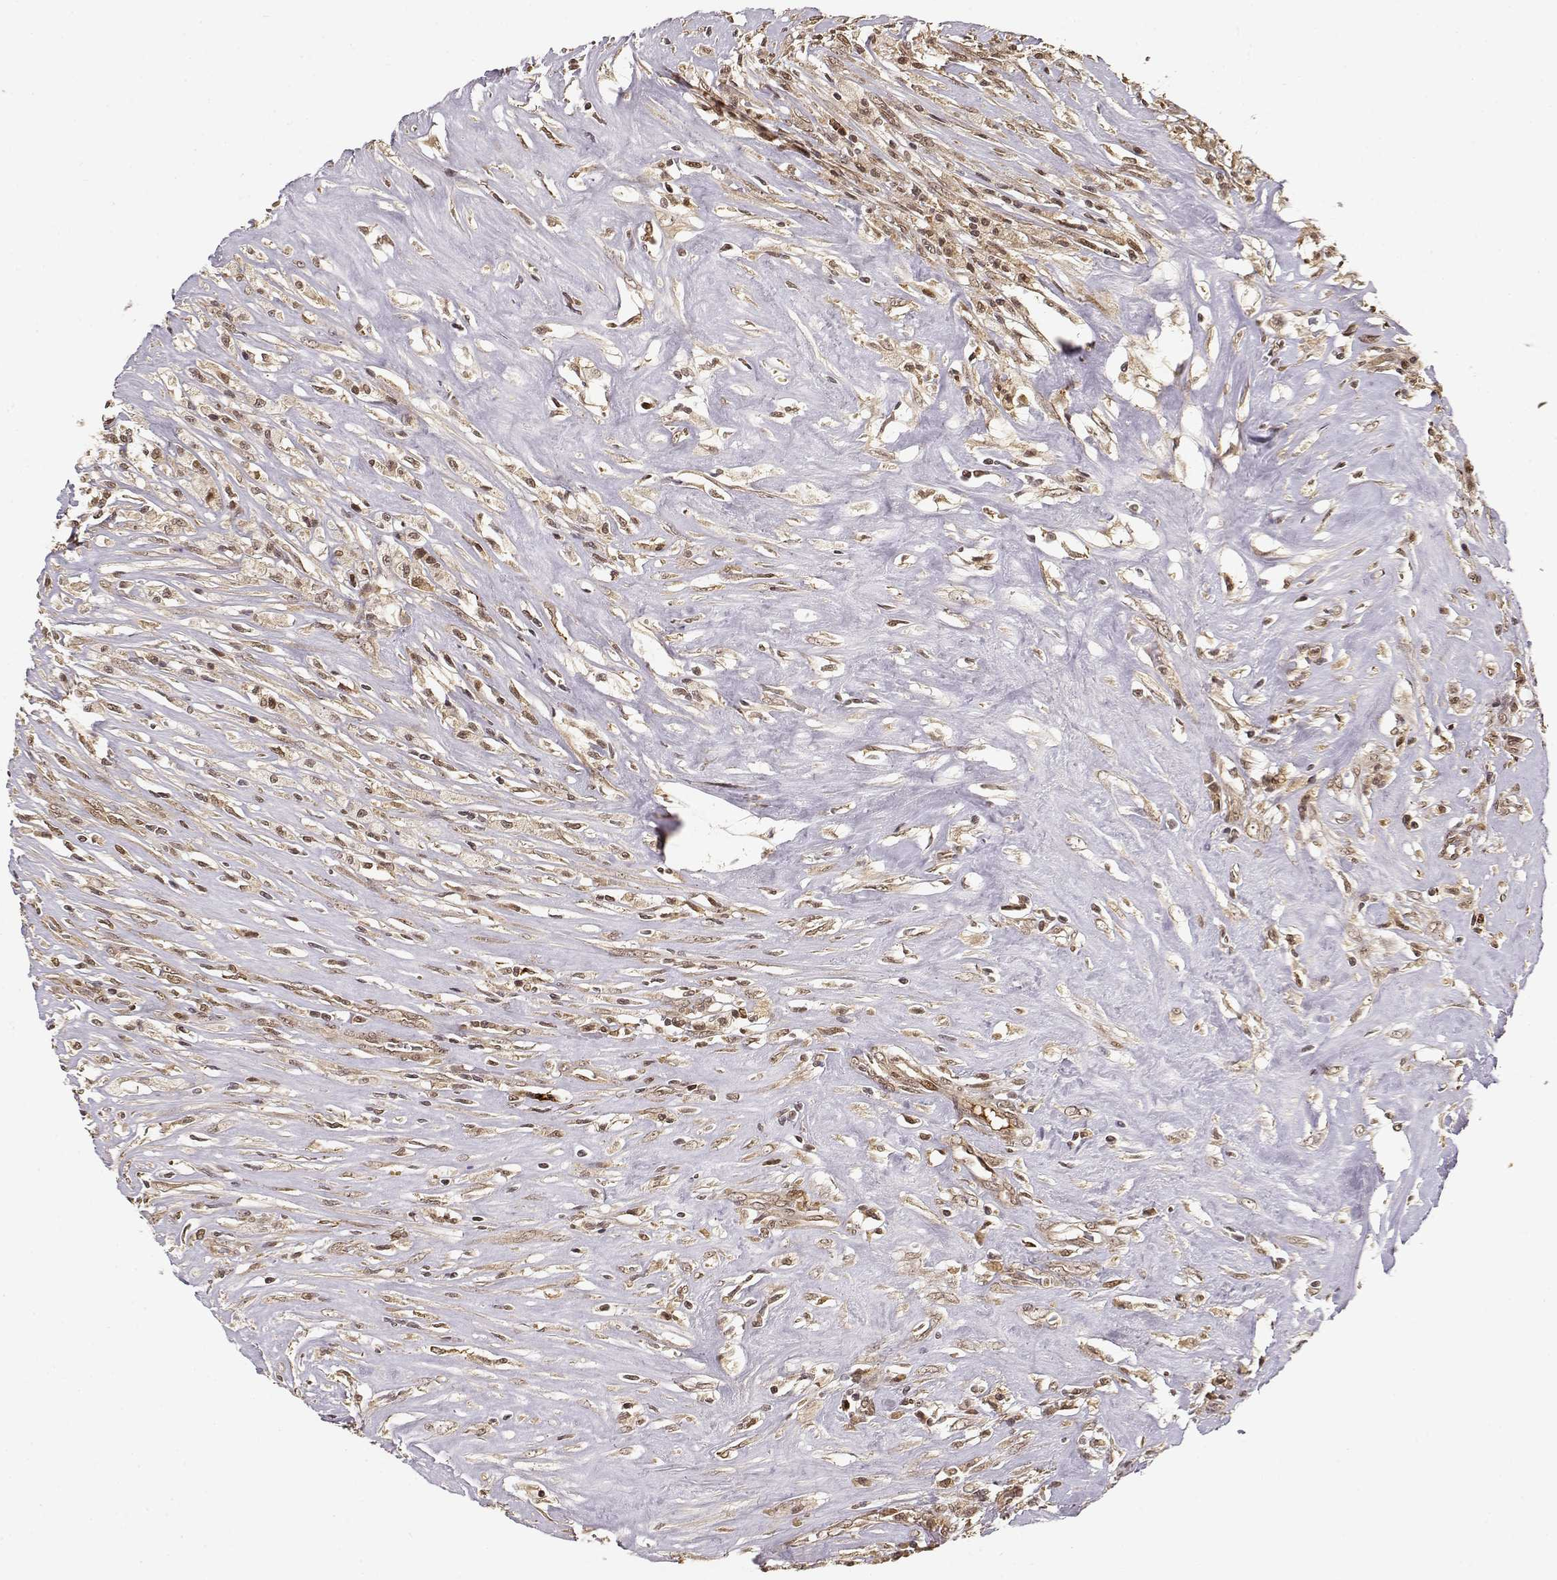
{"staining": {"intensity": "weak", "quantity": ">75%", "location": "cytoplasmic/membranous,nuclear"}, "tissue": "testis cancer", "cell_type": "Tumor cells", "image_type": "cancer", "snomed": [{"axis": "morphology", "description": "Necrosis, NOS"}, {"axis": "morphology", "description": "Carcinoma, Embryonal, NOS"}, {"axis": "topography", "description": "Testis"}], "caption": "This is a histology image of immunohistochemistry (IHC) staining of embryonal carcinoma (testis), which shows weak expression in the cytoplasmic/membranous and nuclear of tumor cells.", "gene": "MAEA", "patient": {"sex": "male", "age": 19}}